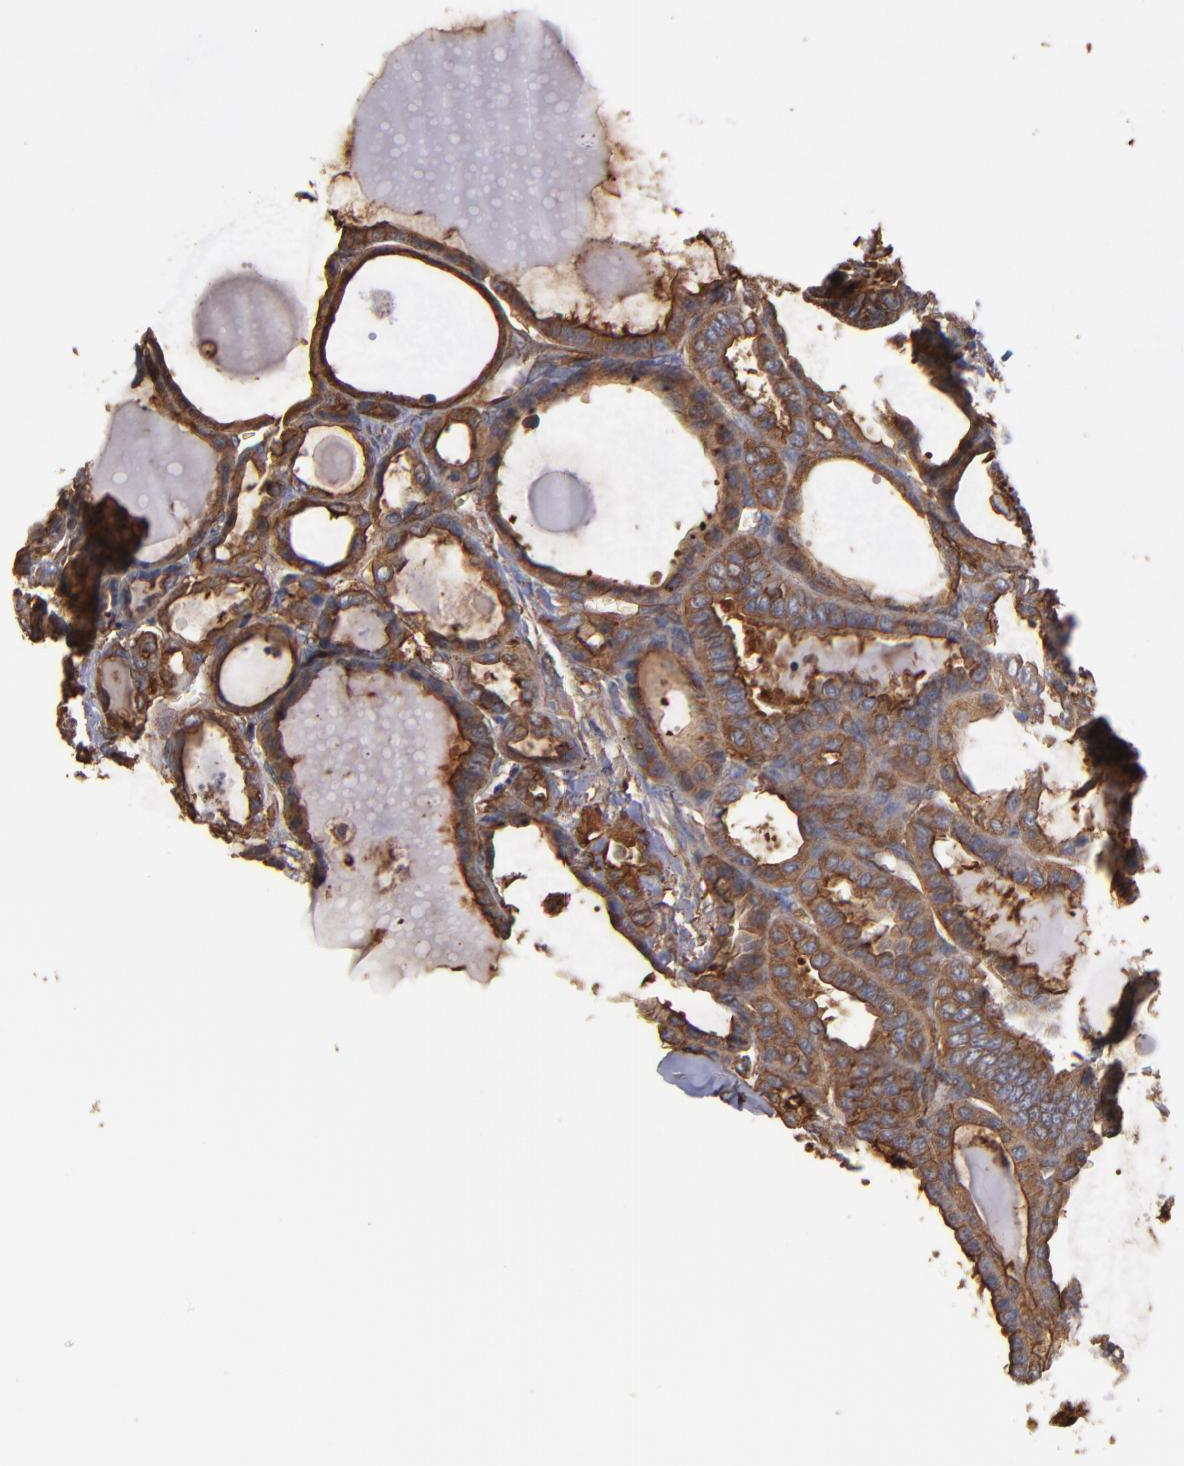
{"staining": {"intensity": "moderate", "quantity": ">75%", "location": "cytoplasmic/membranous"}, "tissue": "thyroid cancer", "cell_type": "Tumor cells", "image_type": "cancer", "snomed": [{"axis": "morphology", "description": "Carcinoma, NOS"}, {"axis": "topography", "description": "Thyroid gland"}], "caption": "A medium amount of moderate cytoplasmic/membranous positivity is seen in about >75% of tumor cells in carcinoma (thyroid) tissue.", "gene": "ACTN4", "patient": {"sex": "female", "age": 91}}